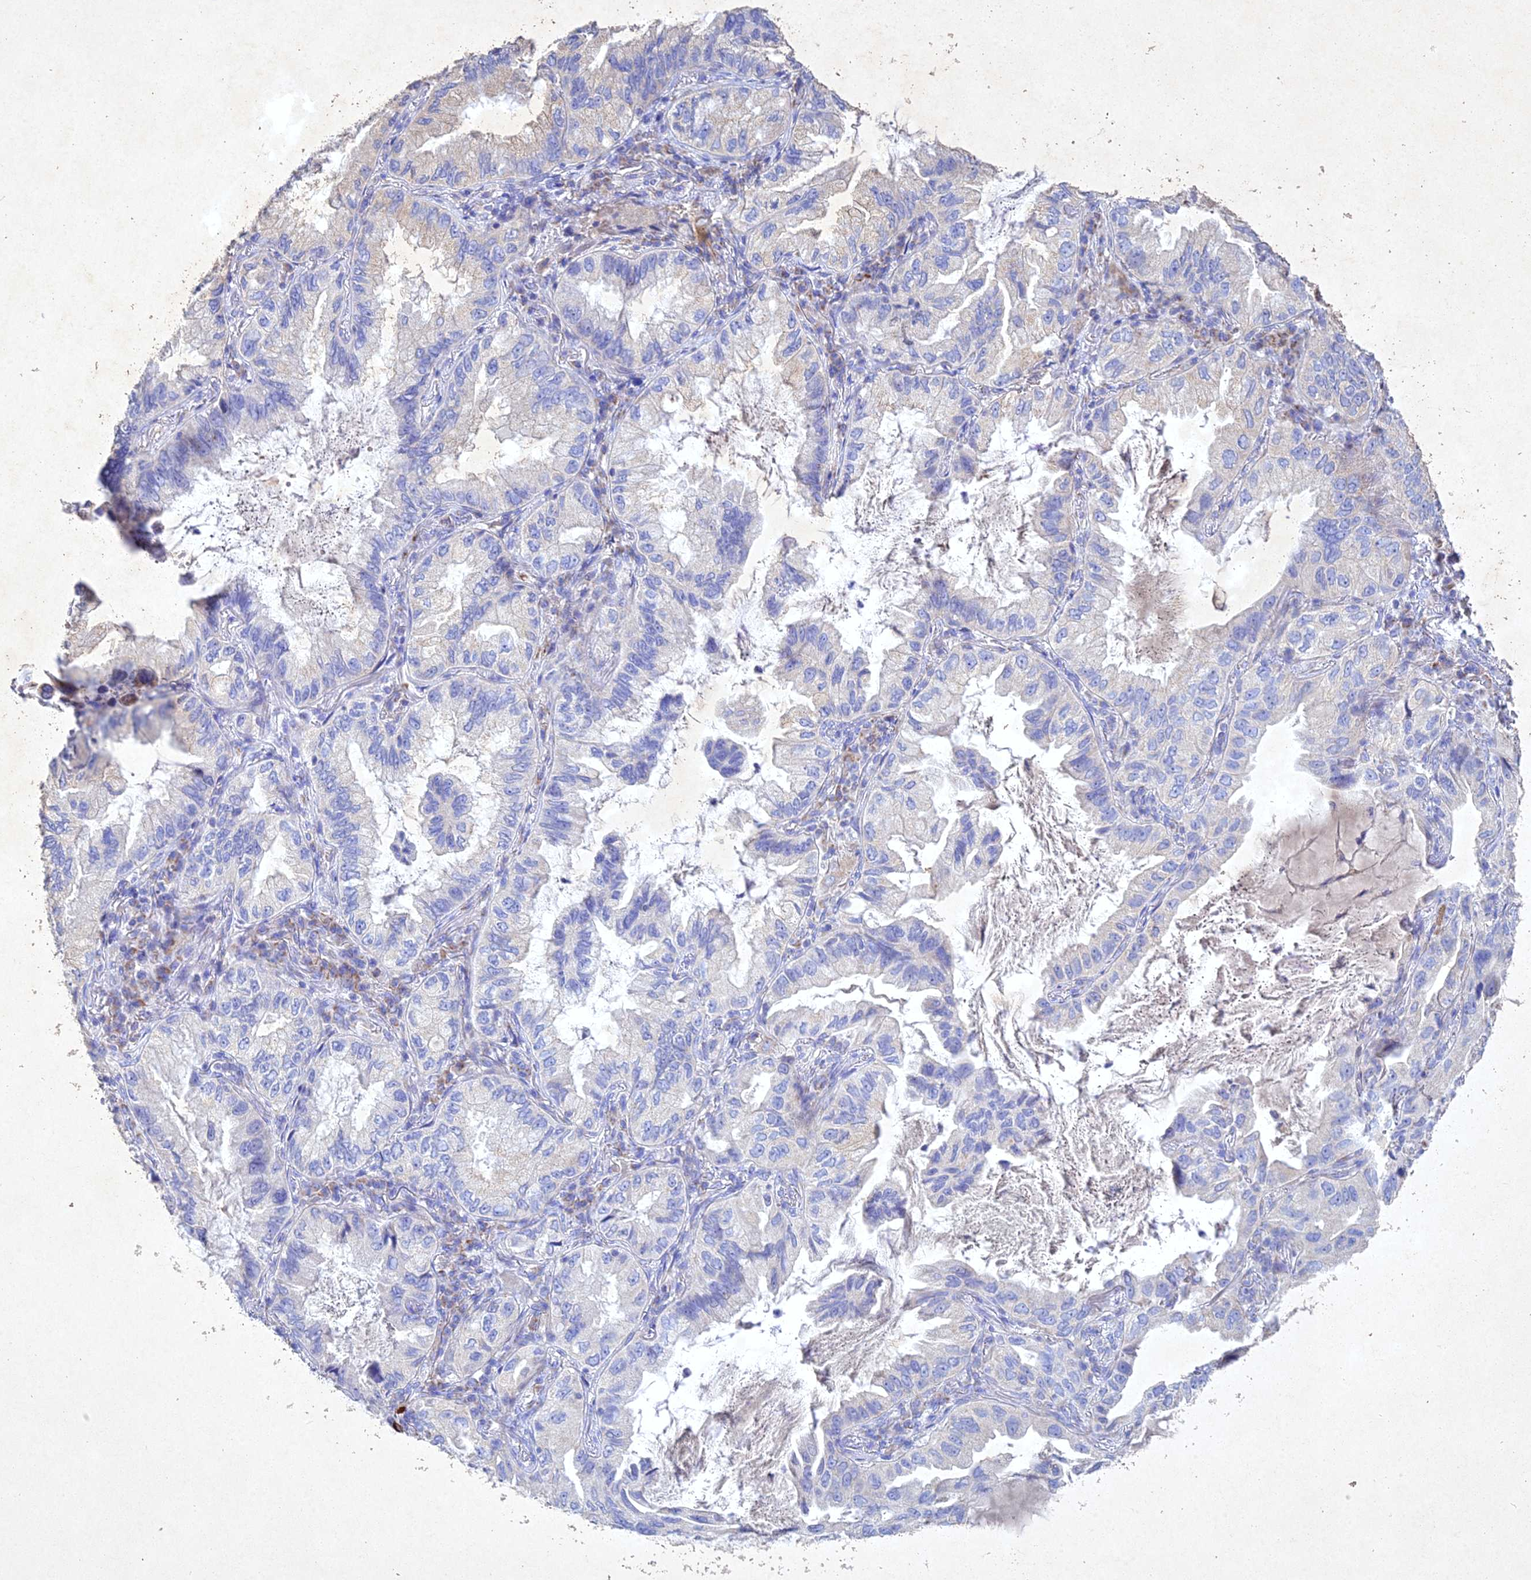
{"staining": {"intensity": "negative", "quantity": "none", "location": "none"}, "tissue": "lung cancer", "cell_type": "Tumor cells", "image_type": "cancer", "snomed": [{"axis": "morphology", "description": "Adenocarcinoma, NOS"}, {"axis": "topography", "description": "Lung"}], "caption": "Tumor cells show no significant protein staining in adenocarcinoma (lung). (DAB (3,3'-diaminobenzidine) immunohistochemistry (IHC), high magnification).", "gene": "NDUFV1", "patient": {"sex": "female", "age": 69}}